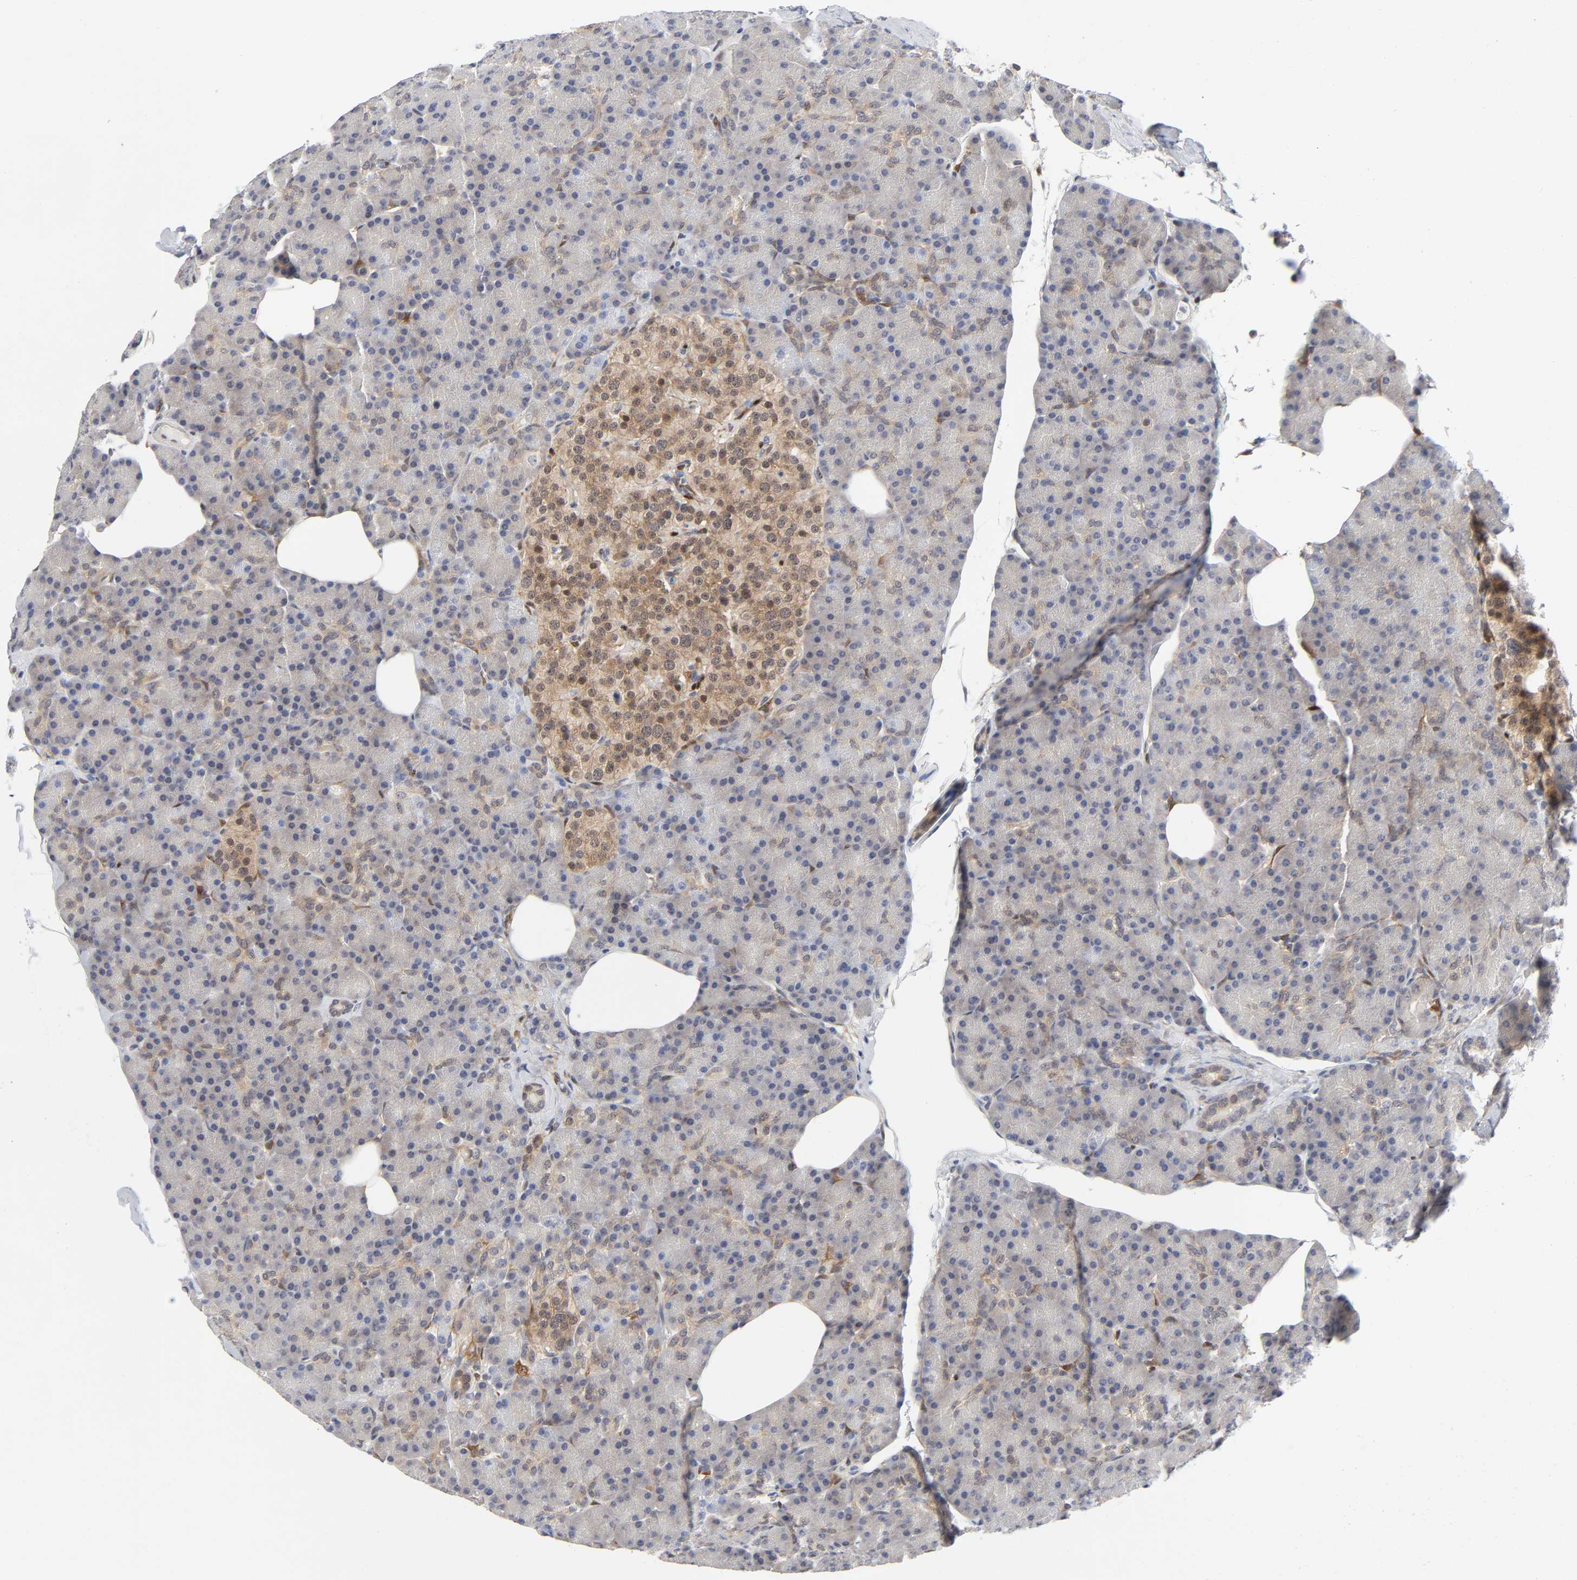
{"staining": {"intensity": "weak", "quantity": "<25%", "location": "cytoplasmic/membranous"}, "tissue": "pancreas", "cell_type": "Exocrine glandular cells", "image_type": "normal", "snomed": [{"axis": "morphology", "description": "Normal tissue, NOS"}, {"axis": "topography", "description": "Pancreas"}], "caption": "Immunohistochemical staining of normal pancreas displays no significant expression in exocrine glandular cells.", "gene": "PTEN", "patient": {"sex": "female", "age": 43}}